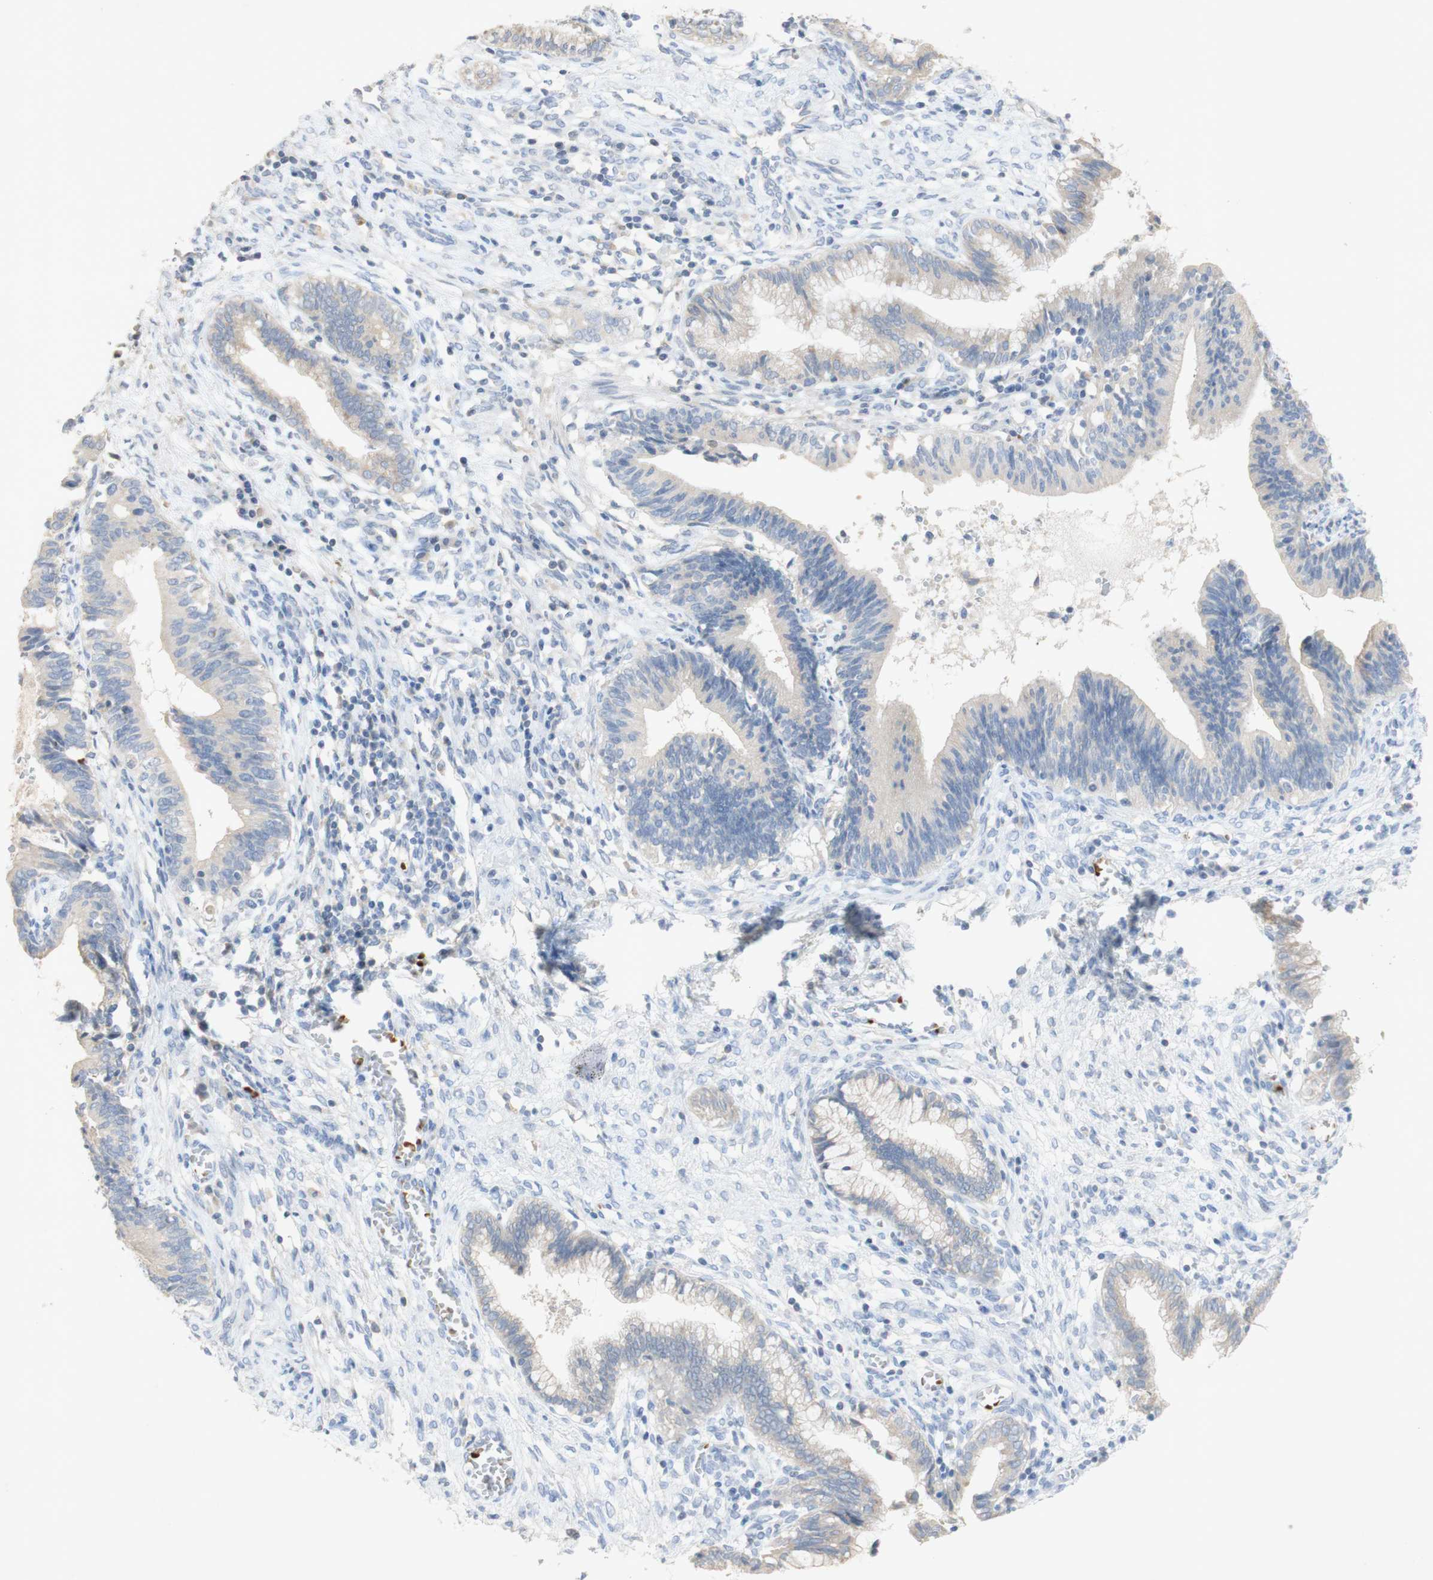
{"staining": {"intensity": "weak", "quantity": "<25%", "location": "cytoplasmic/membranous"}, "tissue": "cervical cancer", "cell_type": "Tumor cells", "image_type": "cancer", "snomed": [{"axis": "morphology", "description": "Adenocarcinoma, NOS"}, {"axis": "topography", "description": "Cervix"}], "caption": "A high-resolution histopathology image shows immunohistochemistry staining of cervical cancer, which exhibits no significant staining in tumor cells.", "gene": "EPO", "patient": {"sex": "female", "age": 44}}